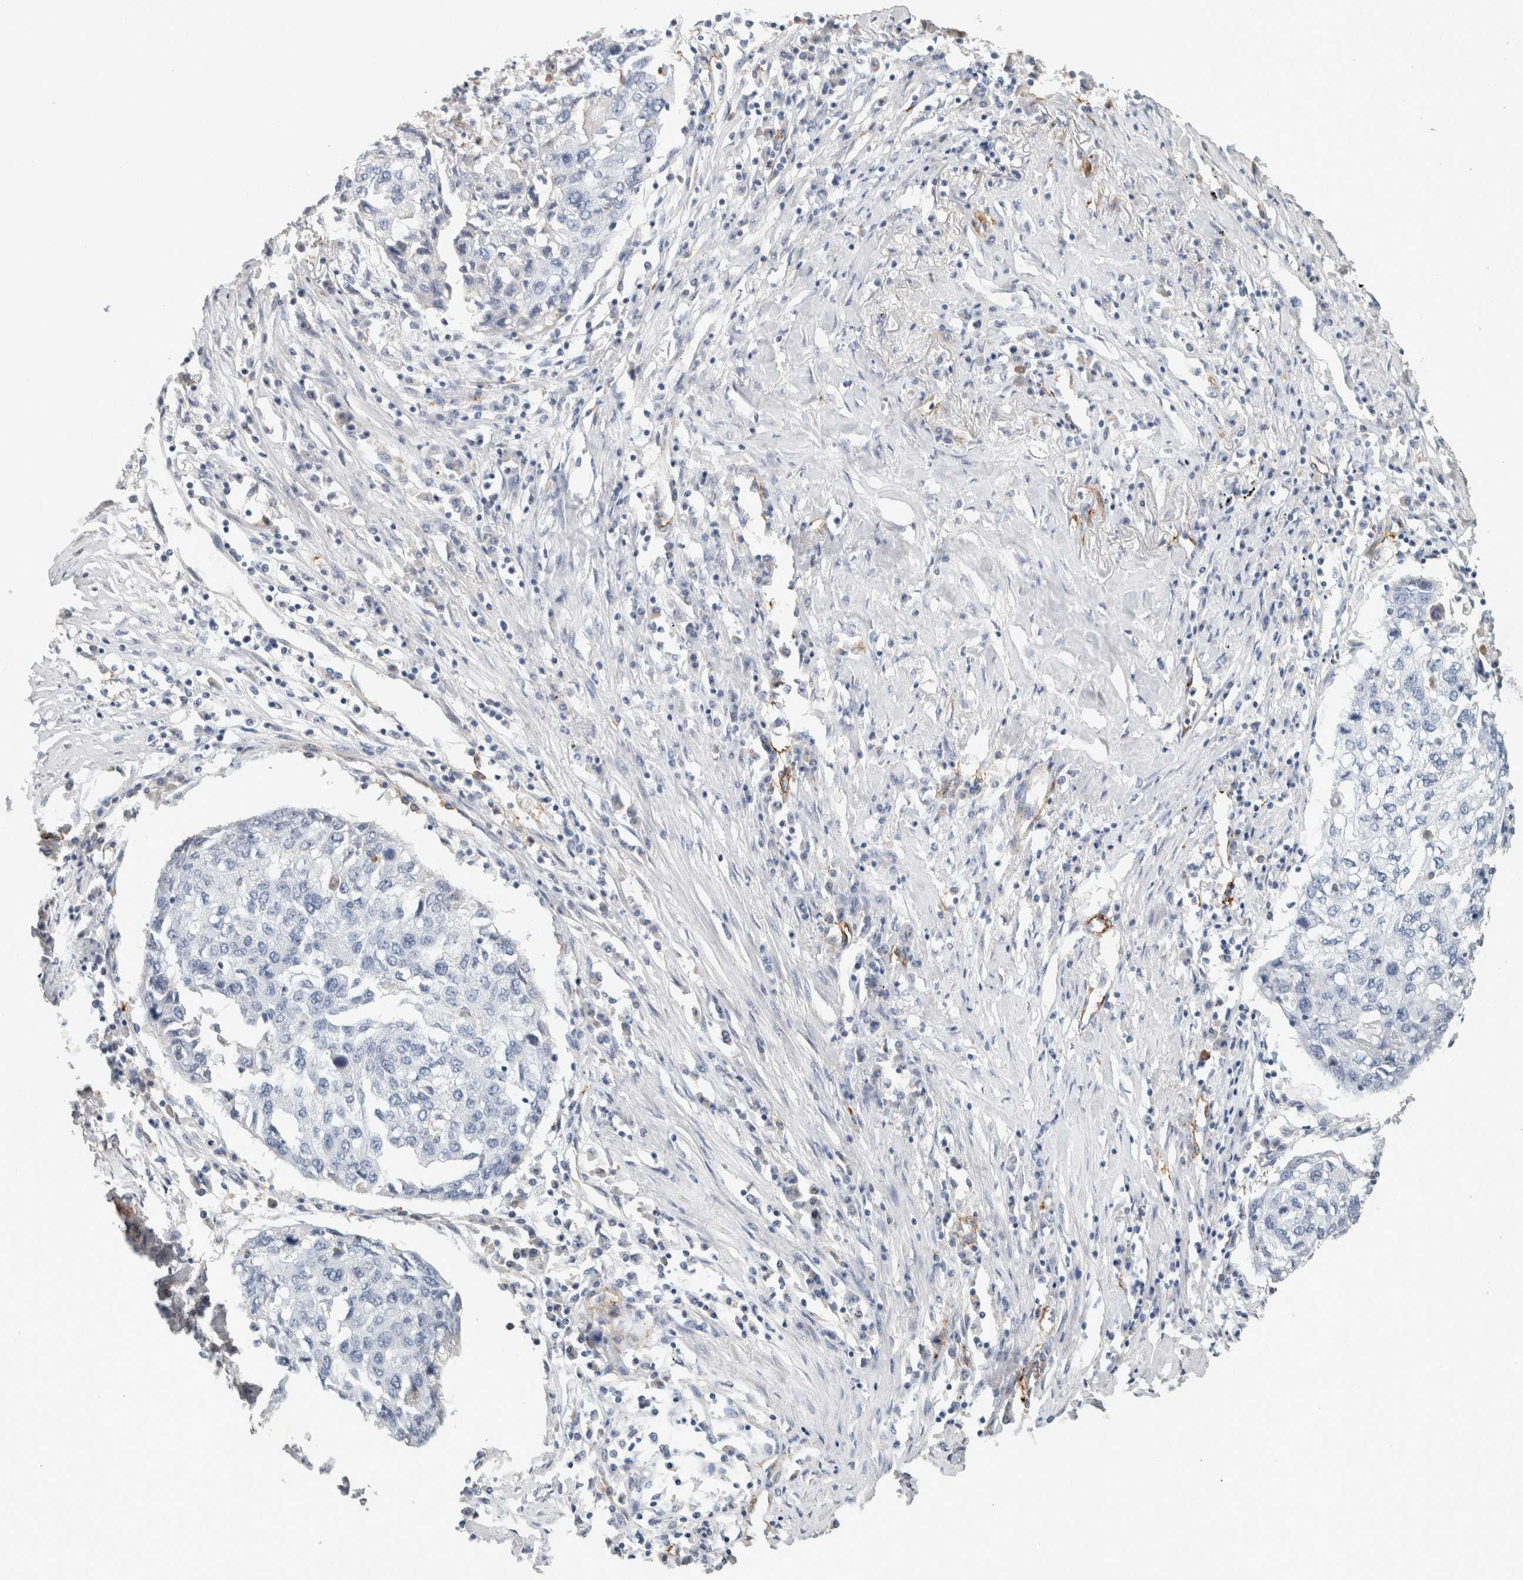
{"staining": {"intensity": "negative", "quantity": "none", "location": "none"}, "tissue": "lung cancer", "cell_type": "Tumor cells", "image_type": "cancer", "snomed": [{"axis": "morphology", "description": "Squamous cell carcinoma, NOS"}, {"axis": "topography", "description": "Lung"}], "caption": "Tumor cells show no significant positivity in lung squamous cell carcinoma.", "gene": "CD36", "patient": {"sex": "female", "age": 63}}